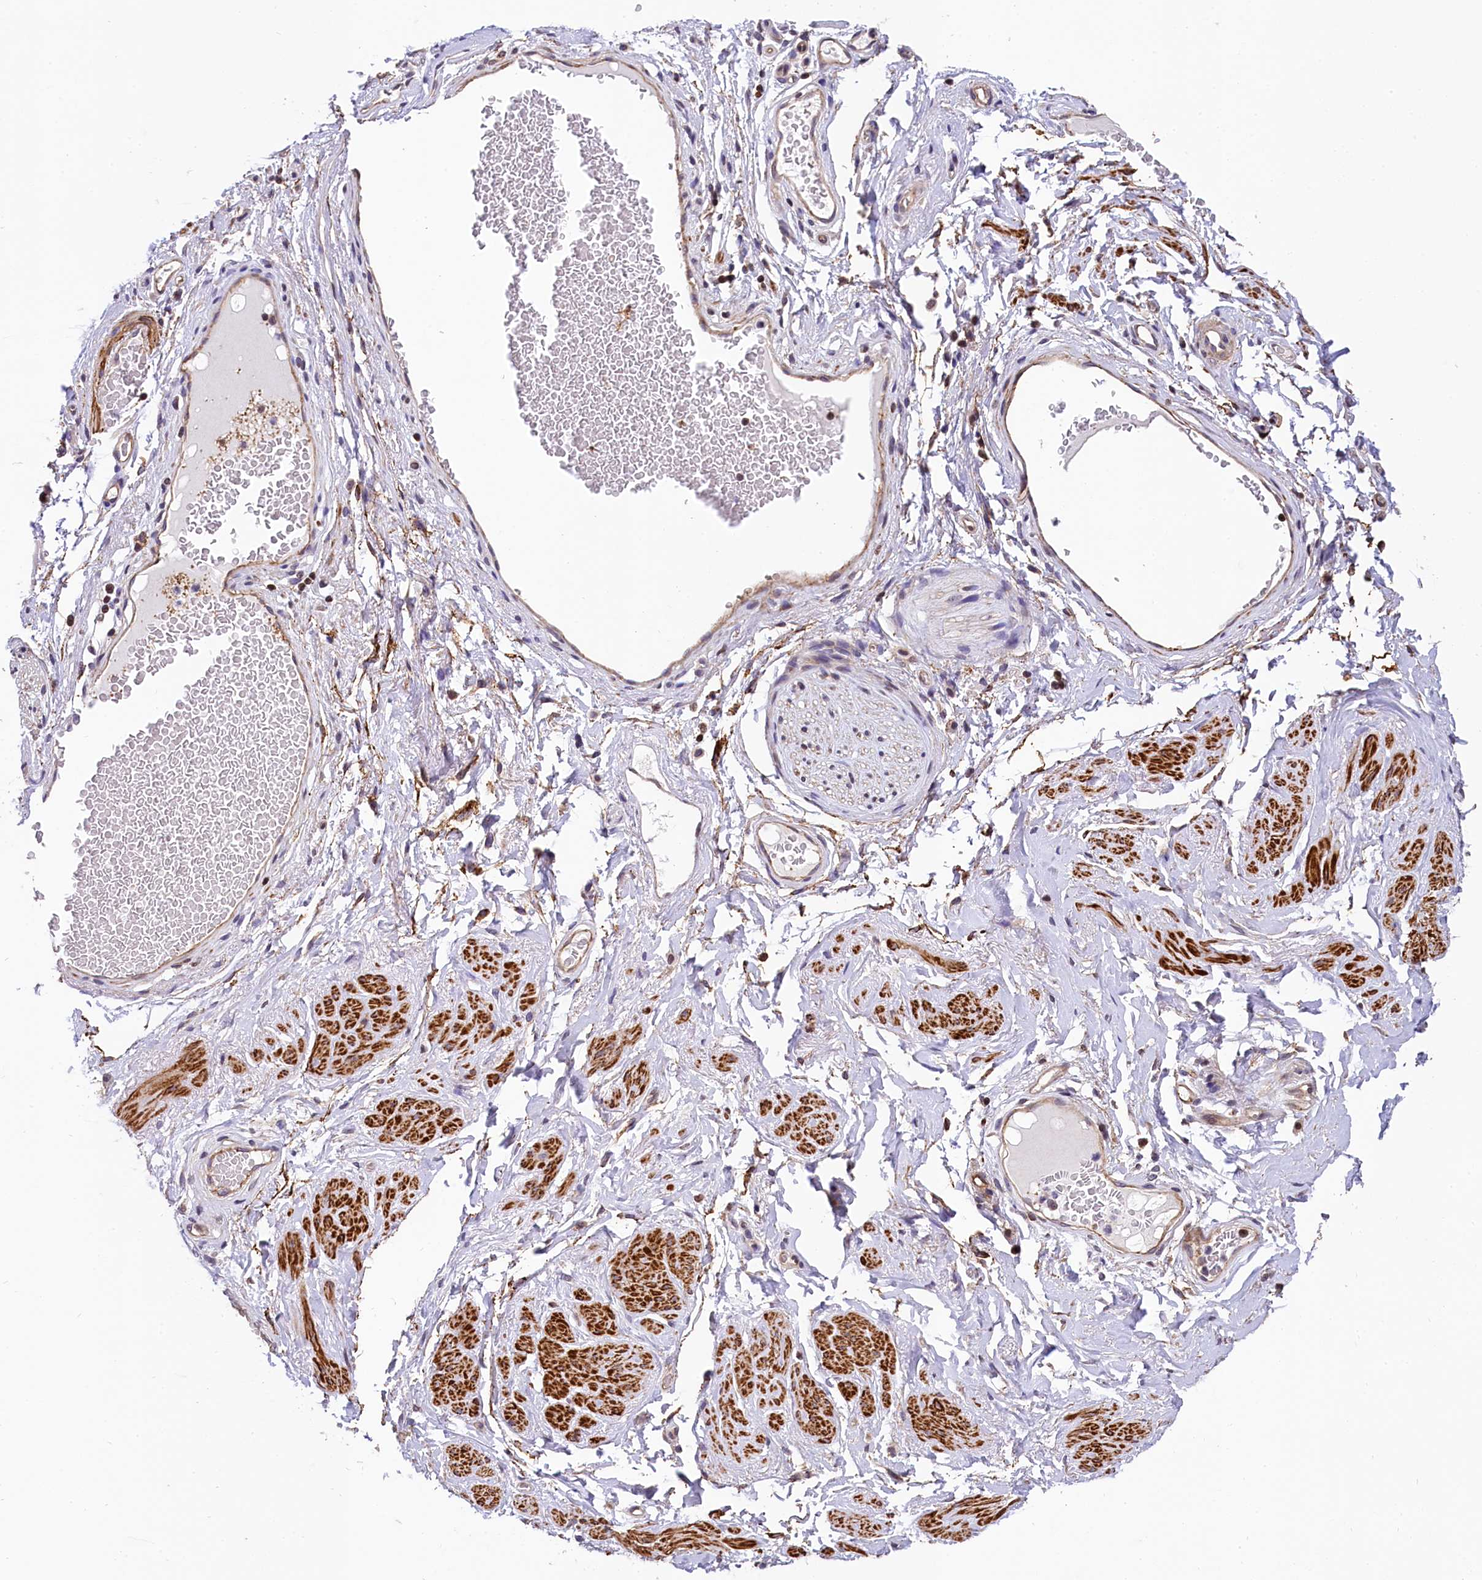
{"staining": {"intensity": "negative", "quantity": "none", "location": "none"}, "tissue": "adipose tissue", "cell_type": "Adipocytes", "image_type": "normal", "snomed": [{"axis": "morphology", "description": "Normal tissue, NOS"}, {"axis": "morphology", "description": "Adenocarcinoma, NOS"}, {"axis": "topography", "description": "Rectum"}, {"axis": "topography", "description": "Vagina"}, {"axis": "topography", "description": "Peripheral nerve tissue"}], "caption": "The histopathology image shows no significant expression in adipocytes of adipose tissue. (Stains: DAB immunohistochemistry (IHC) with hematoxylin counter stain, Microscopy: brightfield microscopy at high magnification).", "gene": "ZNF2", "patient": {"sex": "female", "age": 71}}